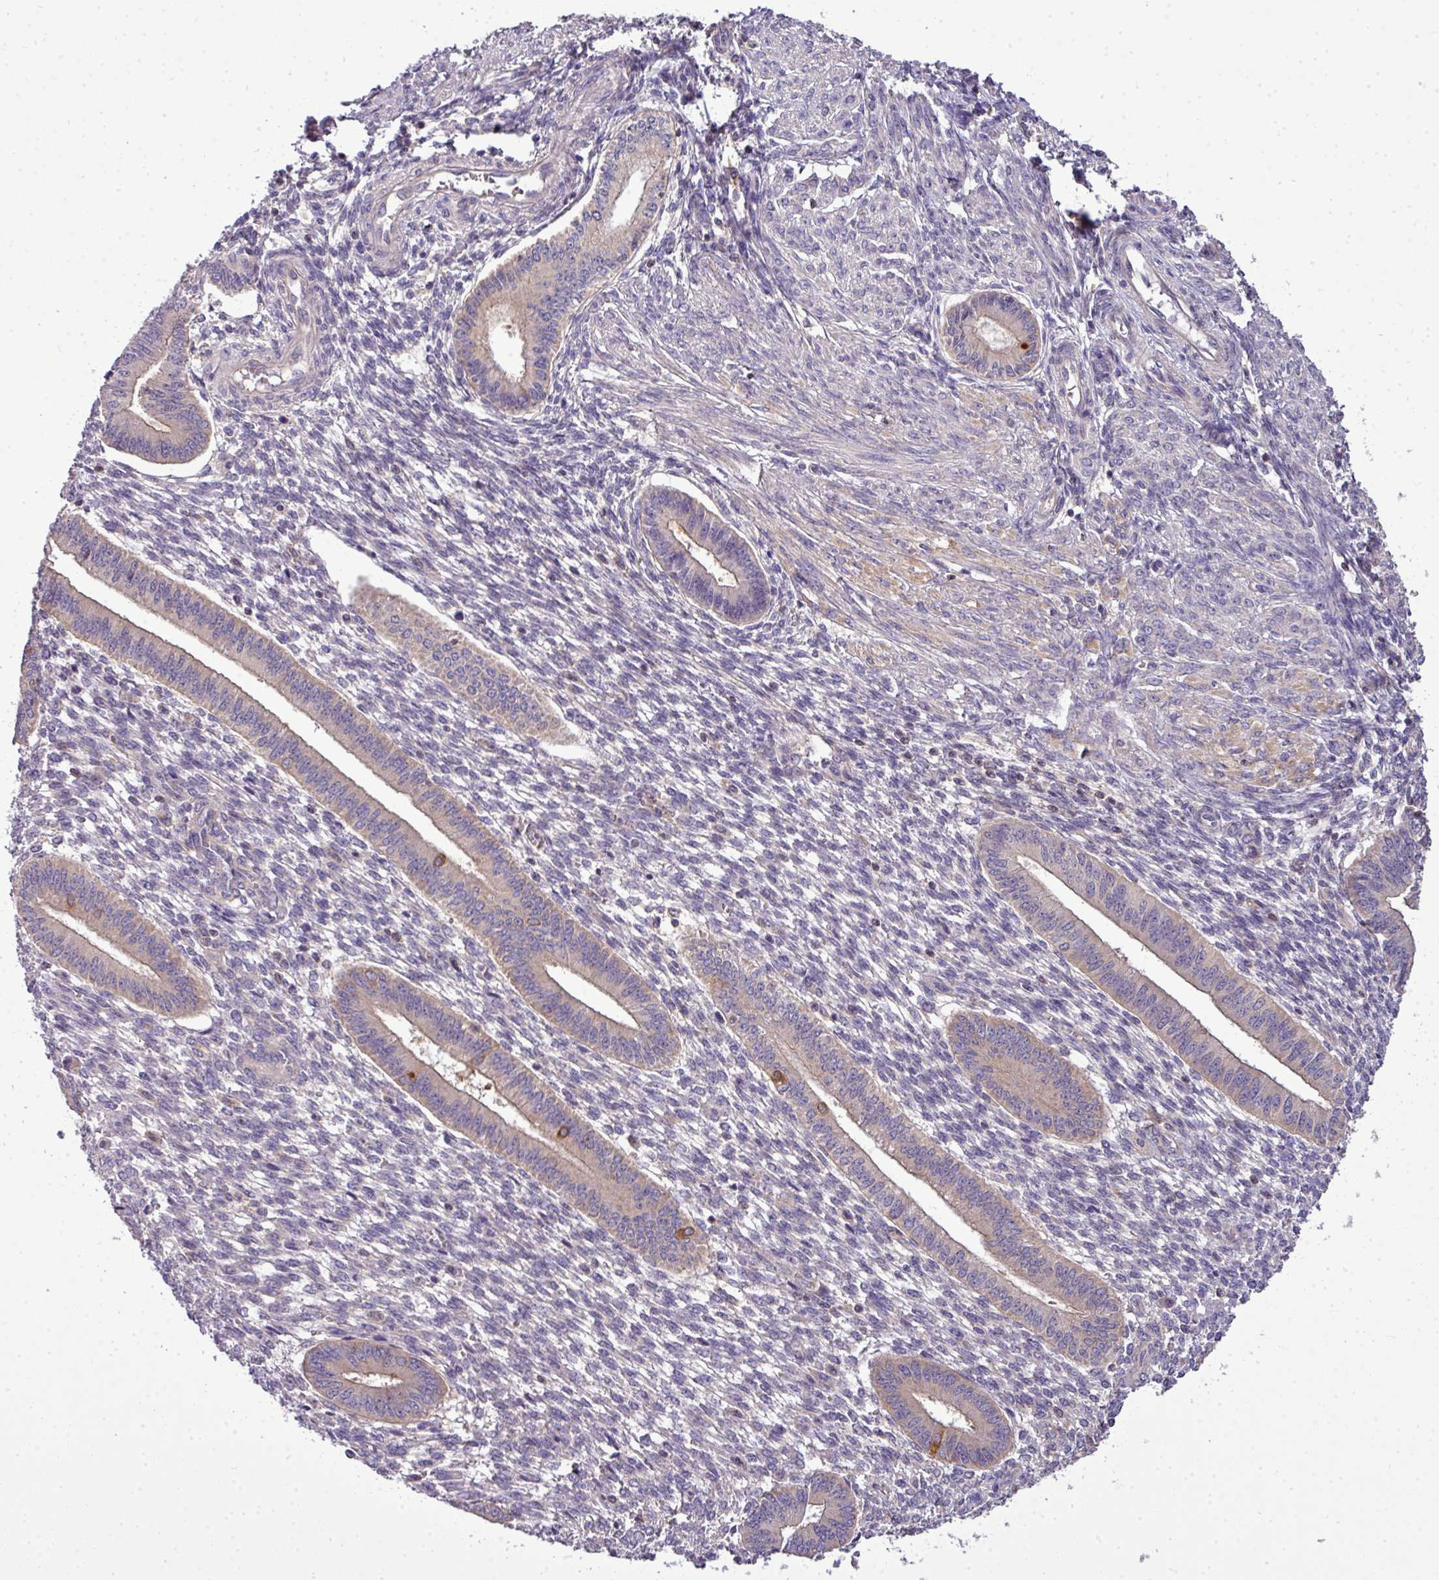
{"staining": {"intensity": "negative", "quantity": "none", "location": "none"}, "tissue": "endometrium", "cell_type": "Cells in endometrial stroma", "image_type": "normal", "snomed": [{"axis": "morphology", "description": "Normal tissue, NOS"}, {"axis": "topography", "description": "Endometrium"}], "caption": "This is an immunohistochemistry (IHC) histopathology image of unremarkable endometrium. There is no positivity in cells in endometrial stroma.", "gene": "STAT5A", "patient": {"sex": "female", "age": 36}}